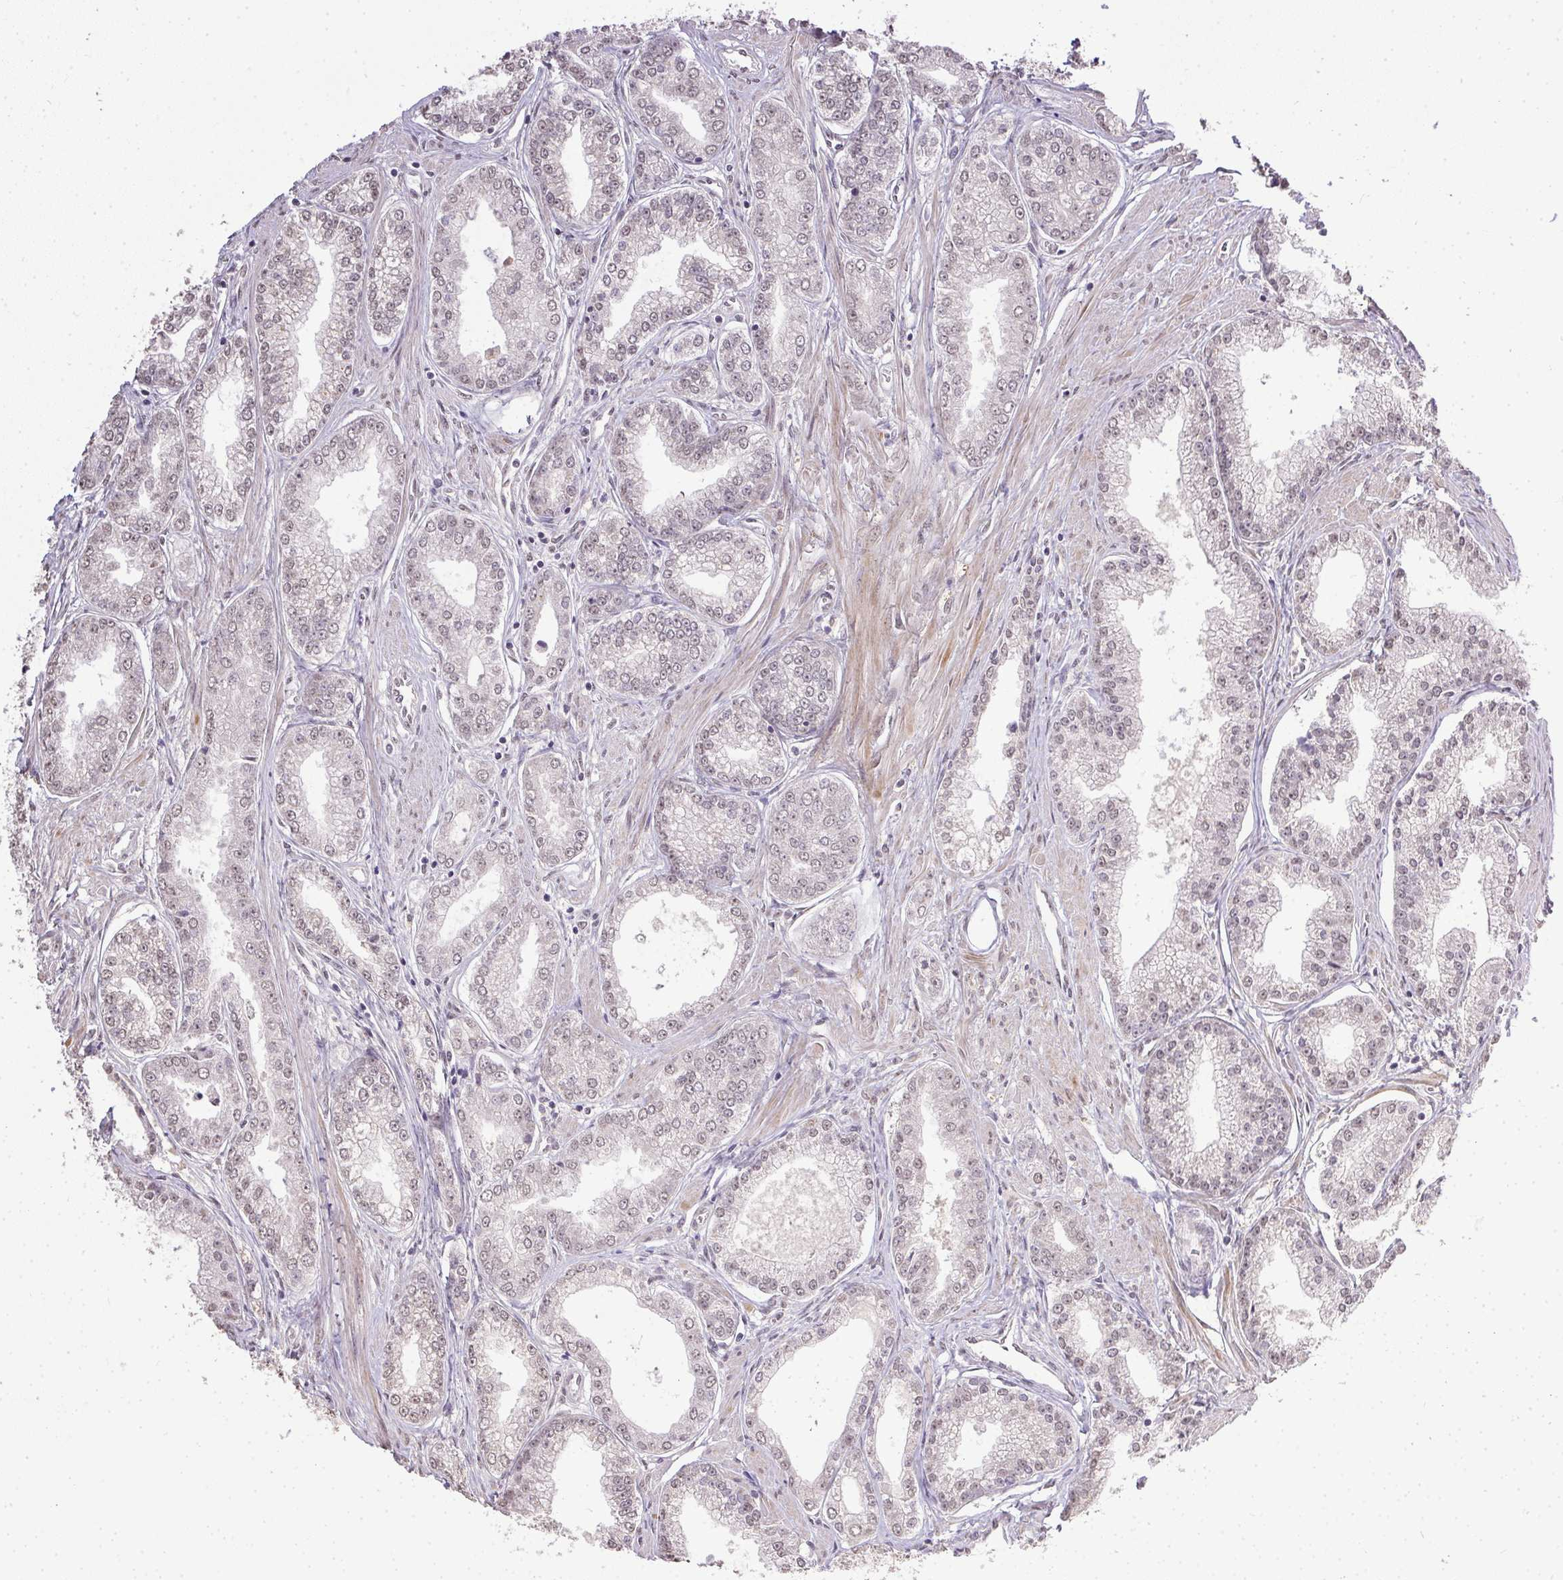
{"staining": {"intensity": "weak", "quantity": ">75%", "location": "nuclear"}, "tissue": "prostate cancer", "cell_type": "Tumor cells", "image_type": "cancer", "snomed": [{"axis": "morphology", "description": "Adenocarcinoma, NOS"}, {"axis": "topography", "description": "Prostate"}], "caption": "Tumor cells display low levels of weak nuclear expression in about >75% of cells in prostate adenocarcinoma.", "gene": "PPP4R4", "patient": {"sex": "male", "age": 71}}